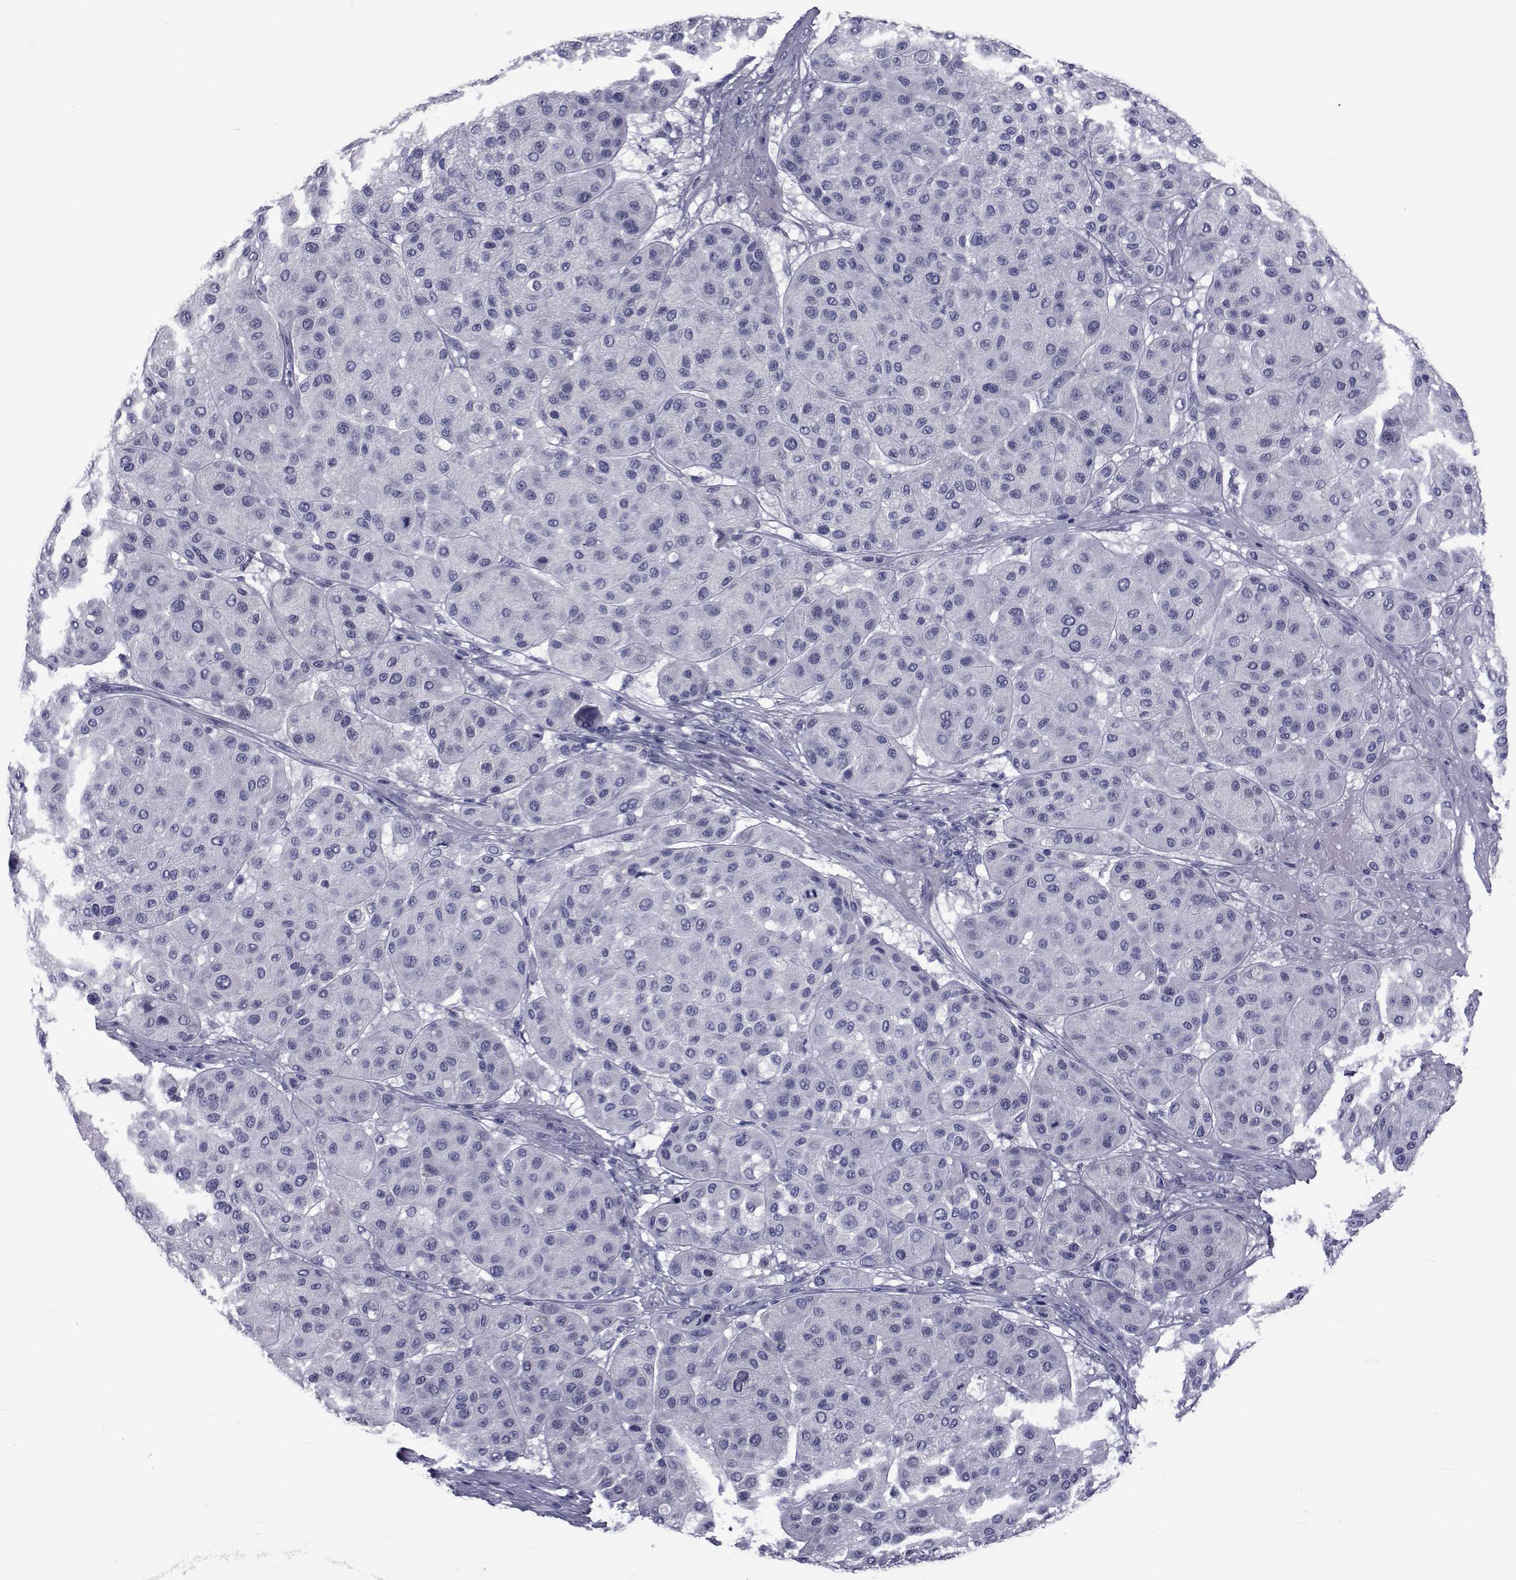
{"staining": {"intensity": "negative", "quantity": "none", "location": "none"}, "tissue": "melanoma", "cell_type": "Tumor cells", "image_type": "cancer", "snomed": [{"axis": "morphology", "description": "Malignant melanoma, Metastatic site"}, {"axis": "topography", "description": "Smooth muscle"}], "caption": "DAB immunohistochemical staining of human malignant melanoma (metastatic site) shows no significant staining in tumor cells. (Stains: DAB immunohistochemistry (IHC) with hematoxylin counter stain, Microscopy: brightfield microscopy at high magnification).", "gene": "GKAP1", "patient": {"sex": "male", "age": 41}}